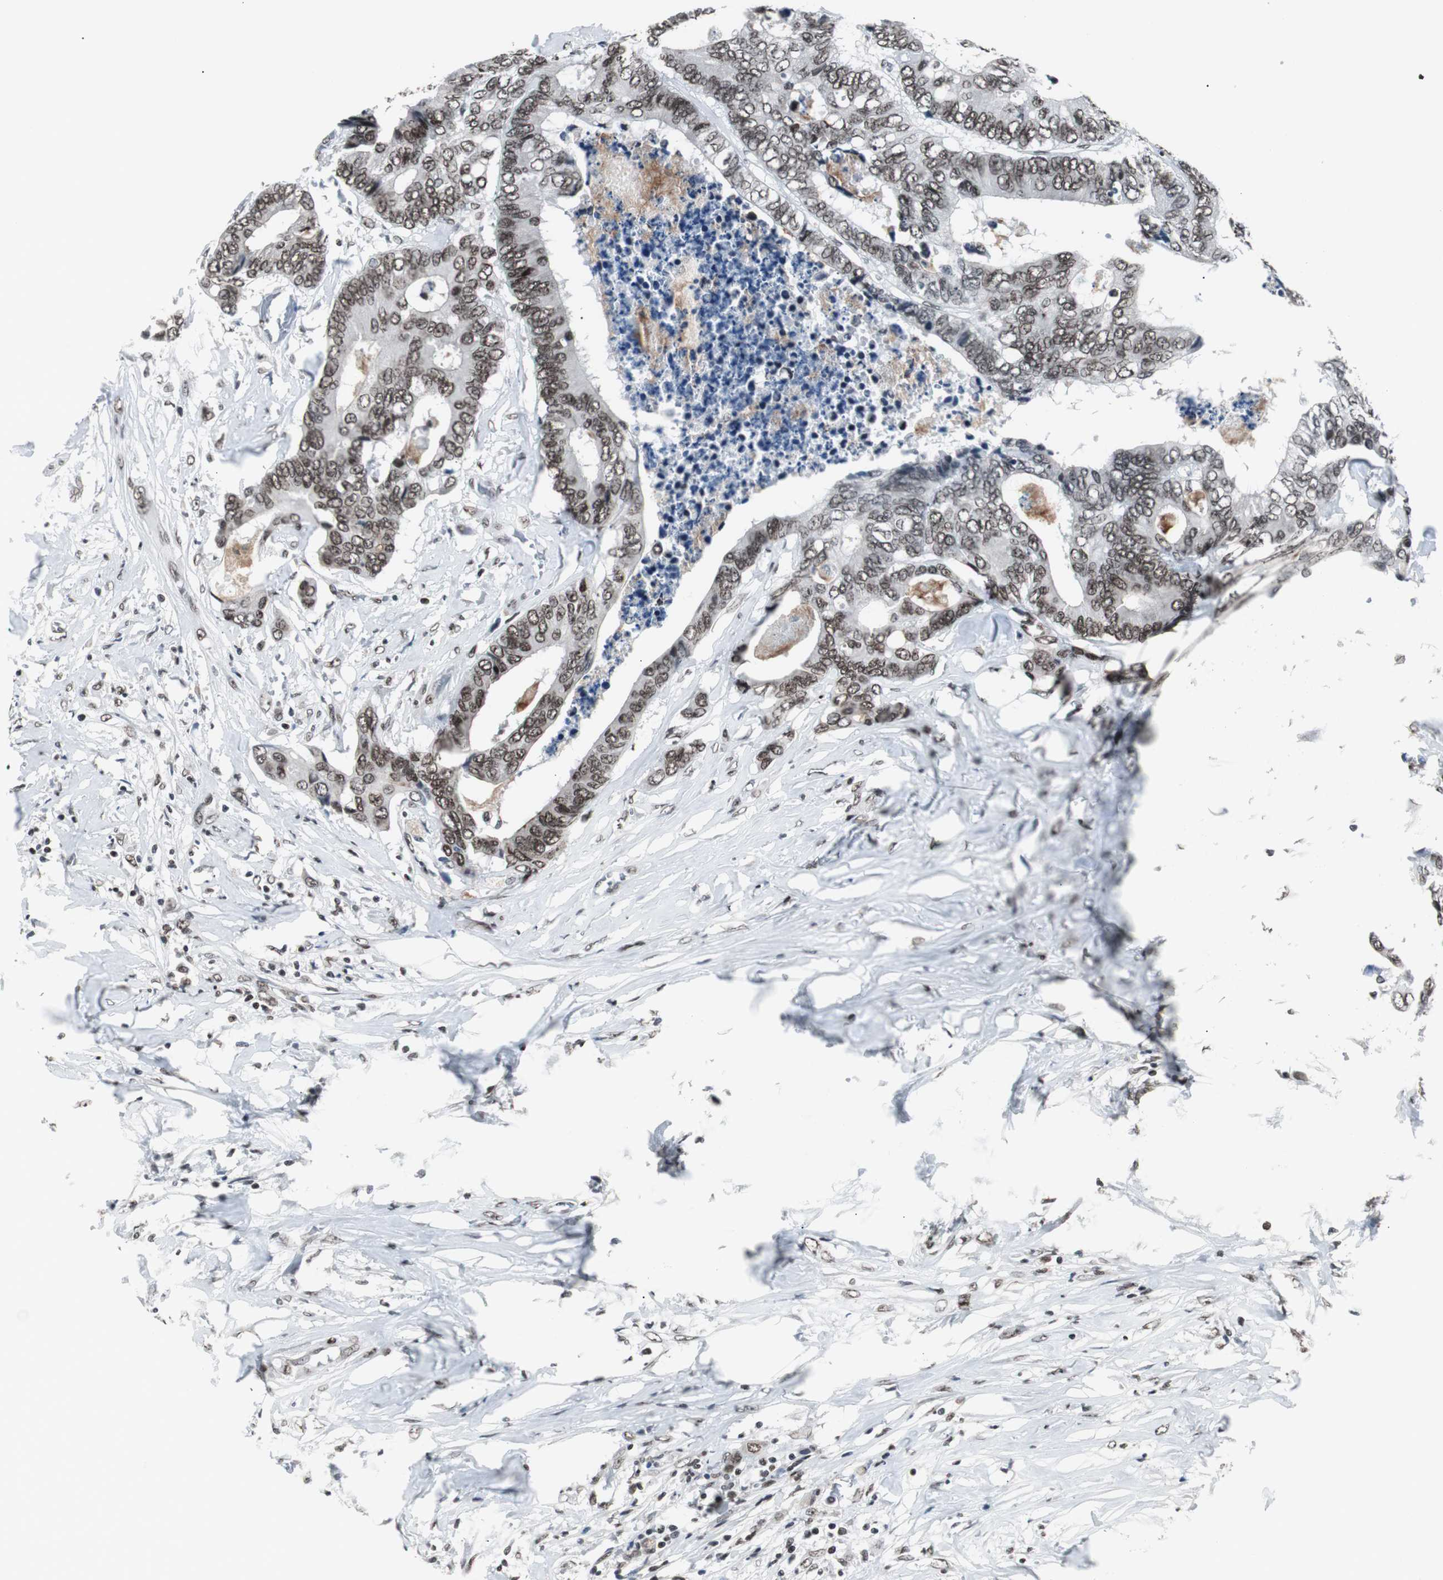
{"staining": {"intensity": "moderate", "quantity": ">75%", "location": "nuclear"}, "tissue": "colorectal cancer", "cell_type": "Tumor cells", "image_type": "cancer", "snomed": [{"axis": "morphology", "description": "Adenocarcinoma, NOS"}, {"axis": "topography", "description": "Rectum"}], "caption": "A micrograph showing moderate nuclear positivity in about >75% of tumor cells in colorectal cancer, as visualized by brown immunohistochemical staining.", "gene": "XRCC1", "patient": {"sex": "male", "age": 55}}